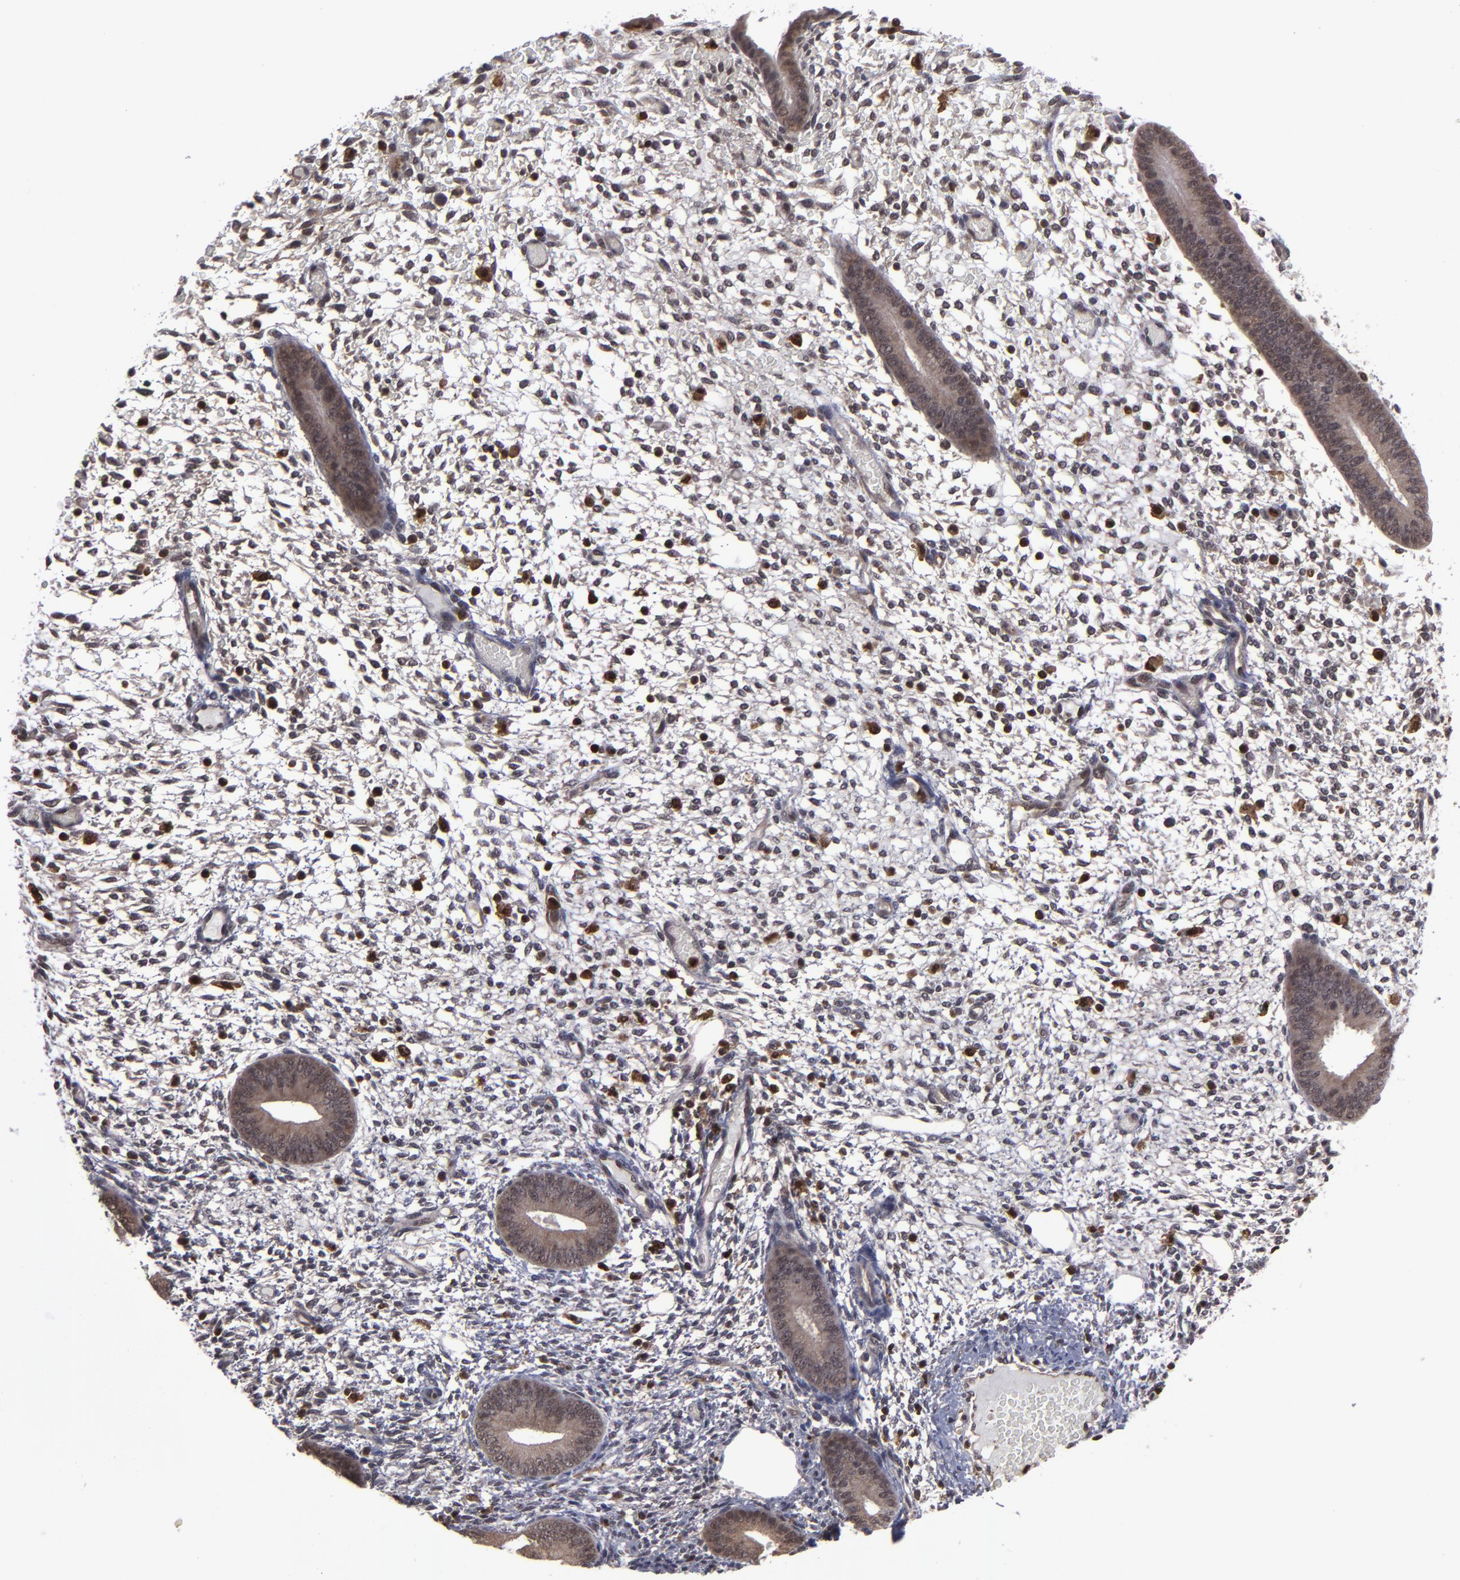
{"staining": {"intensity": "strong", "quantity": "<25%", "location": "cytoplasmic/membranous,nuclear"}, "tissue": "endometrium", "cell_type": "Cells in endometrial stroma", "image_type": "normal", "snomed": [{"axis": "morphology", "description": "Normal tissue, NOS"}, {"axis": "topography", "description": "Endometrium"}], "caption": "A histopathology image showing strong cytoplasmic/membranous,nuclear staining in approximately <25% of cells in endometrial stroma in unremarkable endometrium, as visualized by brown immunohistochemical staining.", "gene": "GRB2", "patient": {"sex": "female", "age": 42}}